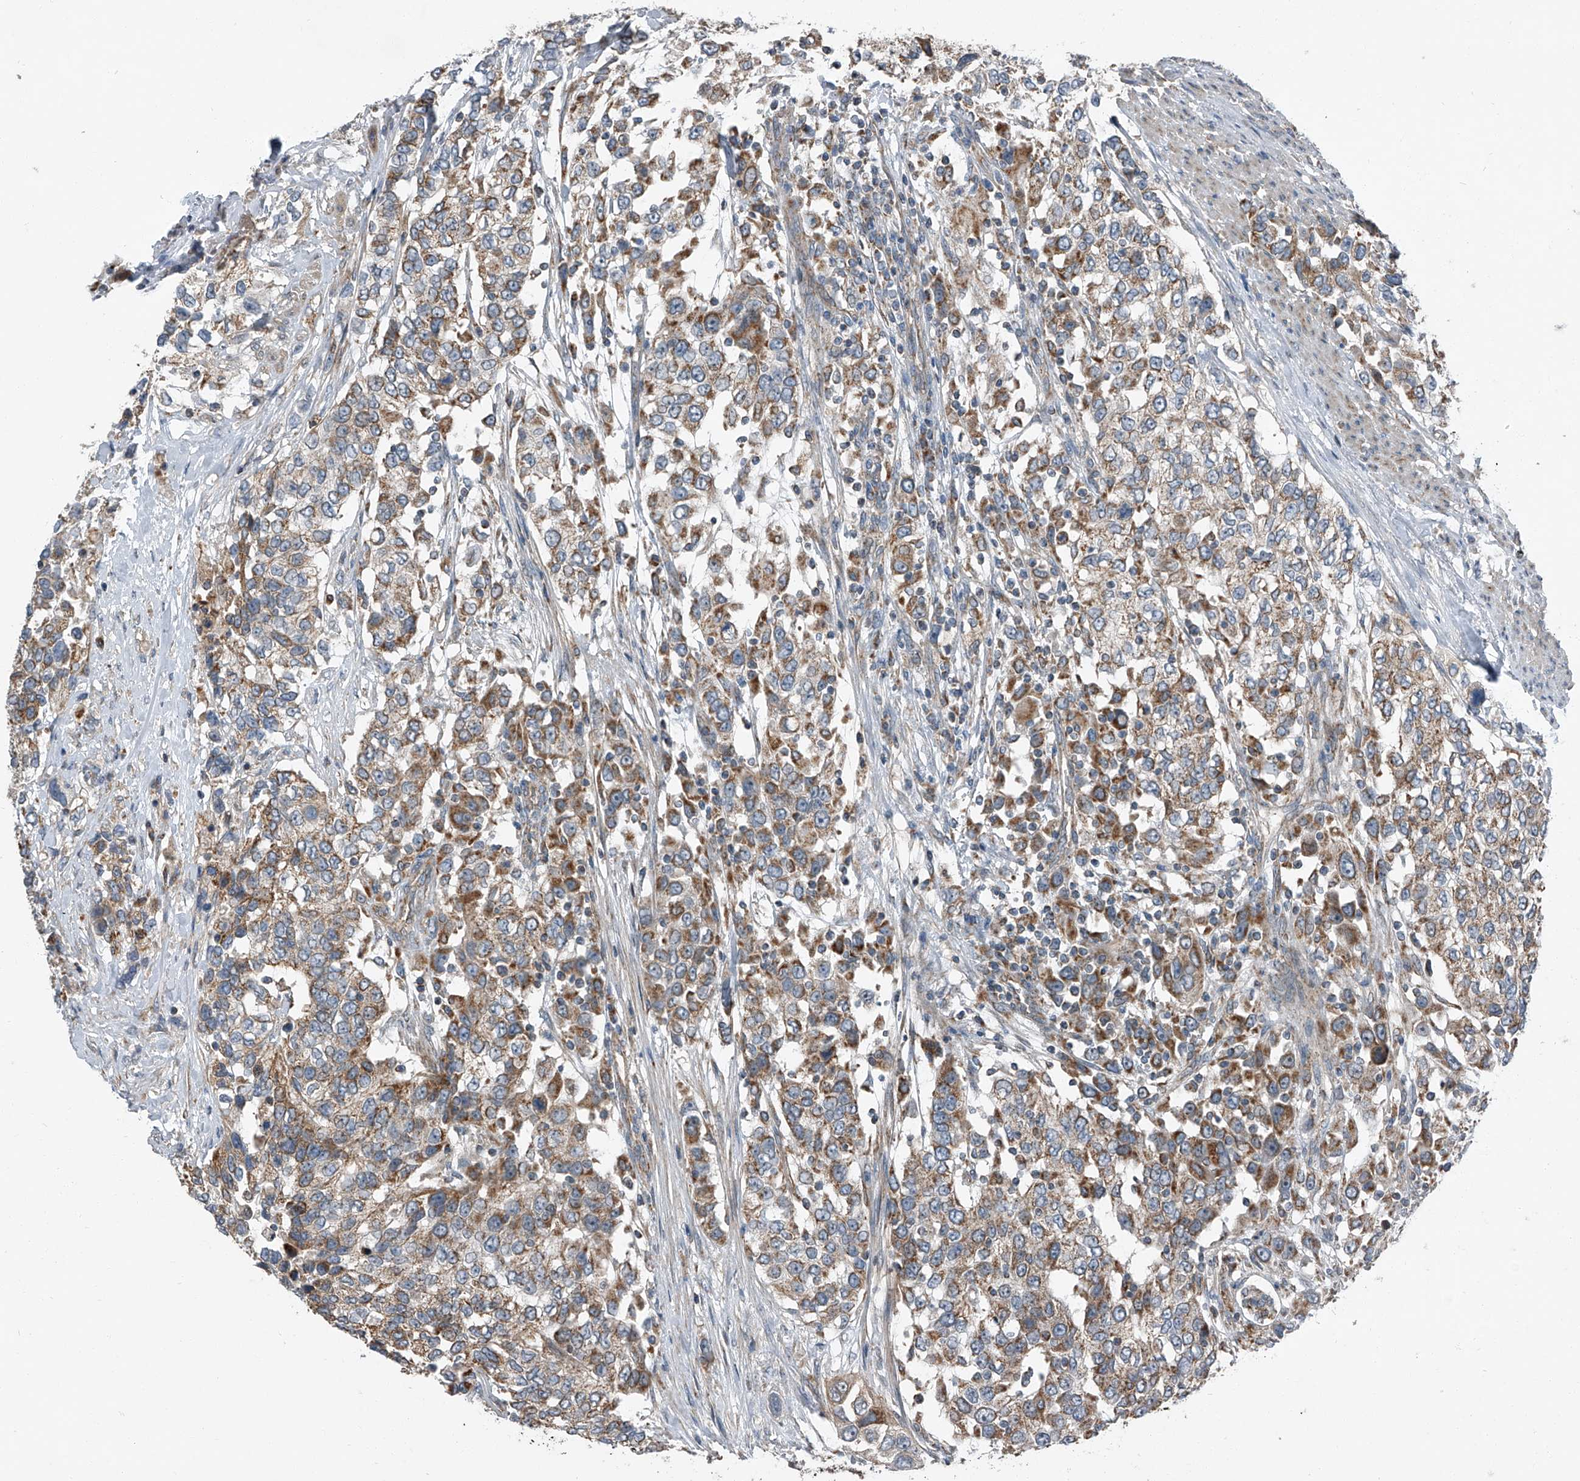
{"staining": {"intensity": "moderate", "quantity": ">75%", "location": "cytoplasmic/membranous"}, "tissue": "urothelial cancer", "cell_type": "Tumor cells", "image_type": "cancer", "snomed": [{"axis": "morphology", "description": "Urothelial carcinoma, High grade"}, {"axis": "topography", "description": "Urinary bladder"}], "caption": "Human urothelial cancer stained with a brown dye displays moderate cytoplasmic/membranous positive expression in about >75% of tumor cells.", "gene": "CHRNA7", "patient": {"sex": "female", "age": 80}}